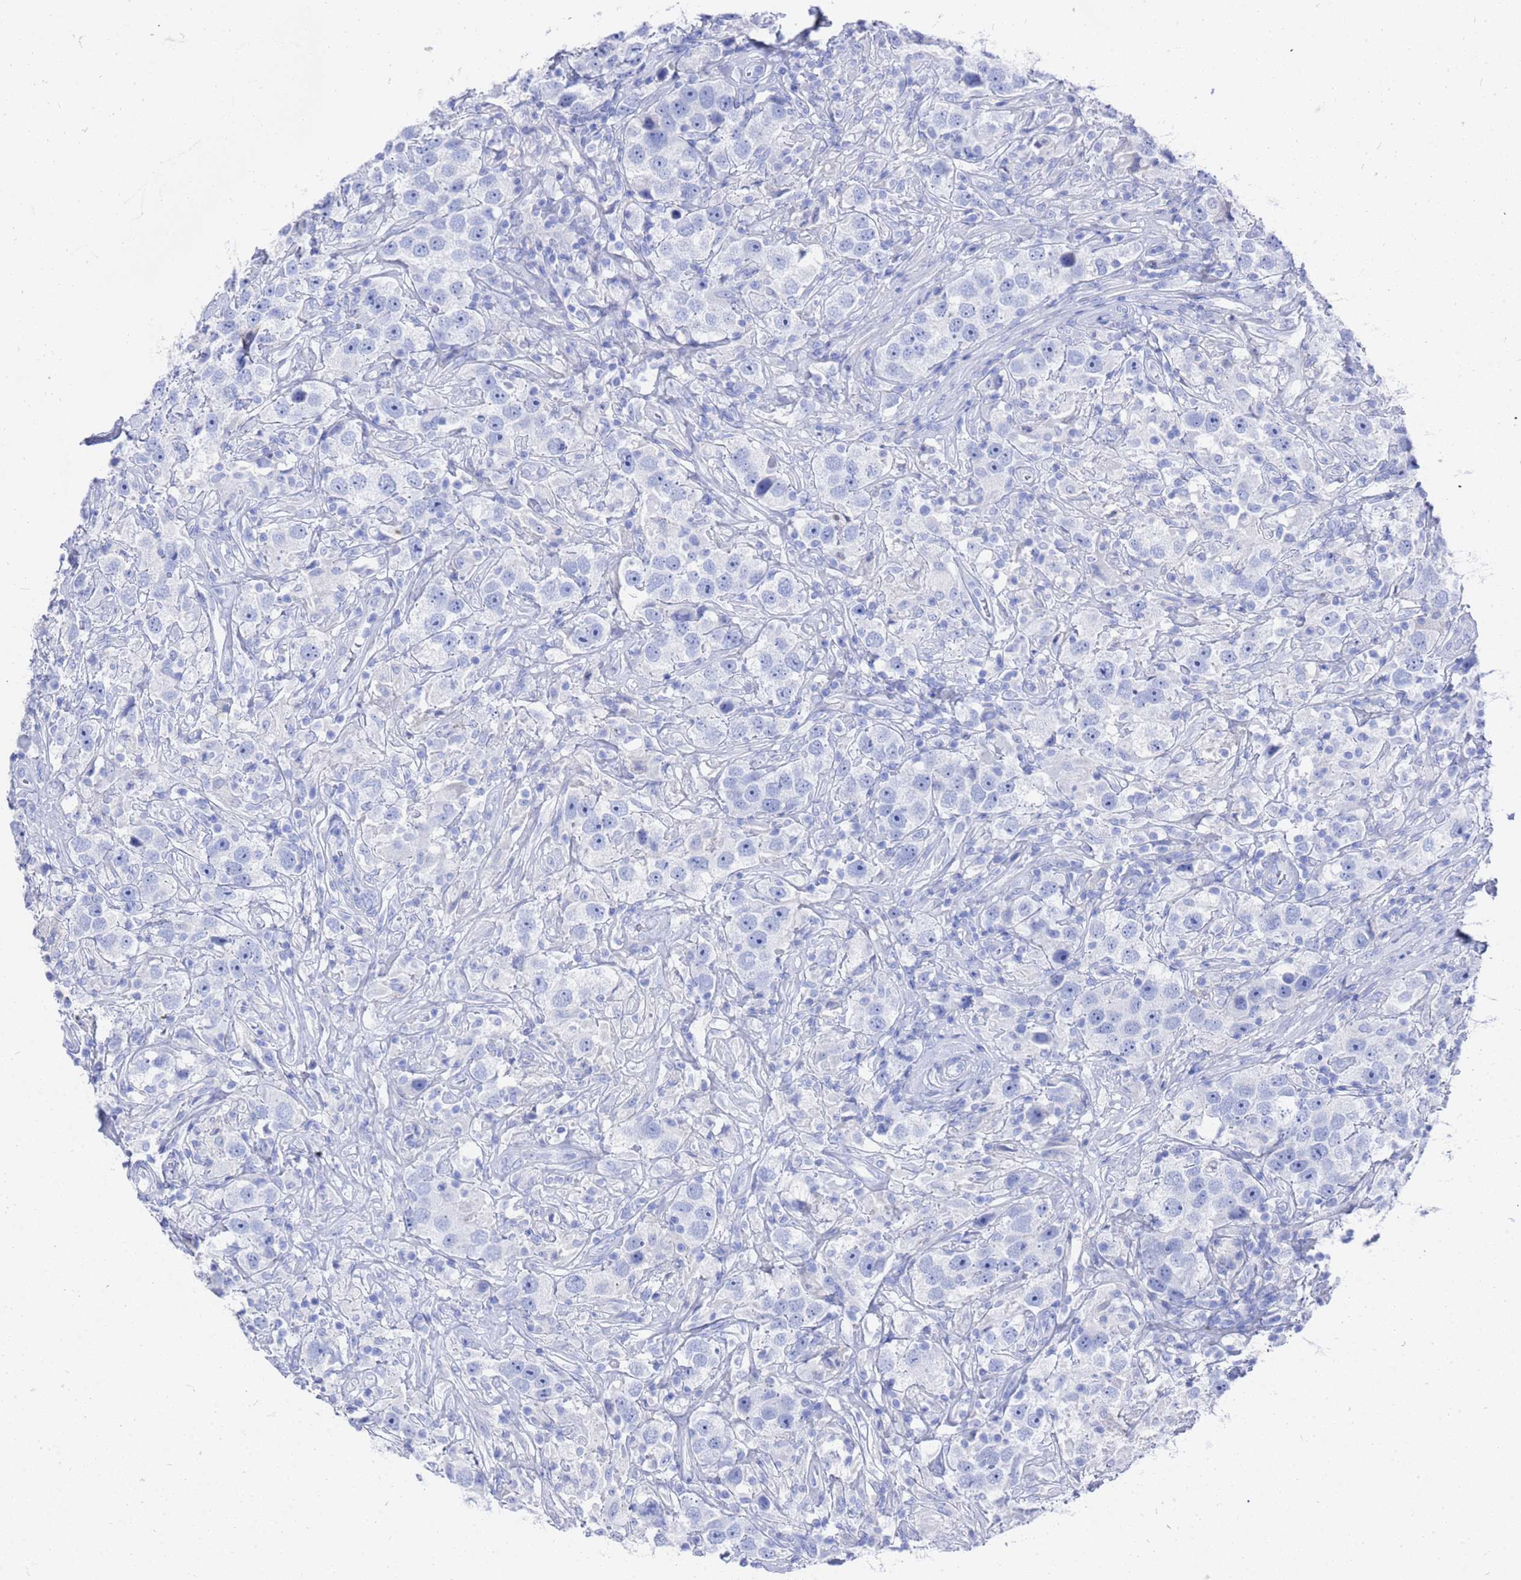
{"staining": {"intensity": "negative", "quantity": "none", "location": "none"}, "tissue": "testis cancer", "cell_type": "Tumor cells", "image_type": "cancer", "snomed": [{"axis": "morphology", "description": "Seminoma, NOS"}, {"axis": "topography", "description": "Testis"}], "caption": "This is an IHC histopathology image of human testis cancer. There is no staining in tumor cells.", "gene": "GGT1", "patient": {"sex": "male", "age": 49}}